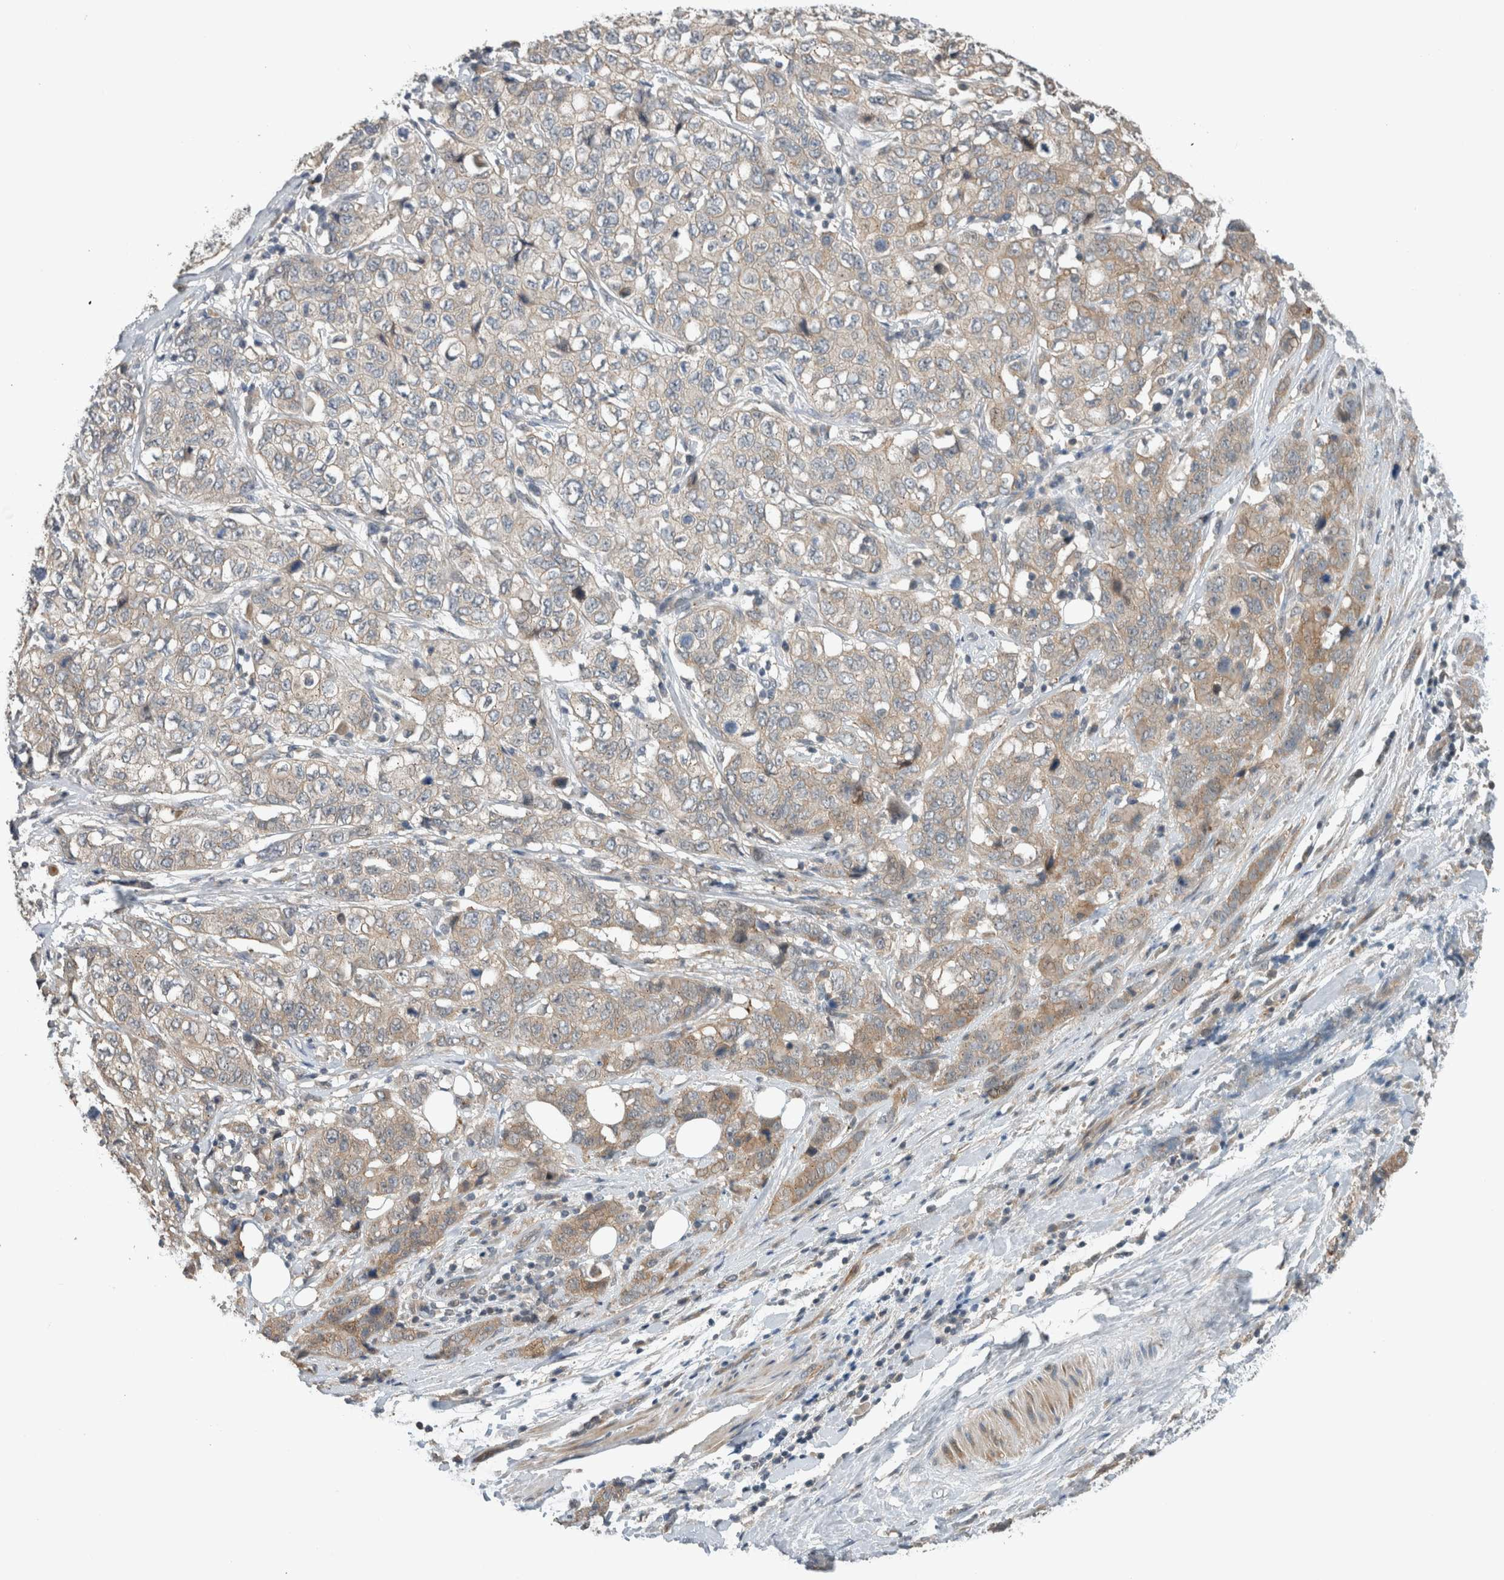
{"staining": {"intensity": "weak", "quantity": "<25%", "location": "cytoplasmic/membranous"}, "tissue": "stomach cancer", "cell_type": "Tumor cells", "image_type": "cancer", "snomed": [{"axis": "morphology", "description": "Adenocarcinoma, NOS"}, {"axis": "topography", "description": "Stomach"}], "caption": "Tumor cells show no significant staining in stomach adenocarcinoma.", "gene": "ERCC6L2", "patient": {"sex": "male", "age": 48}}